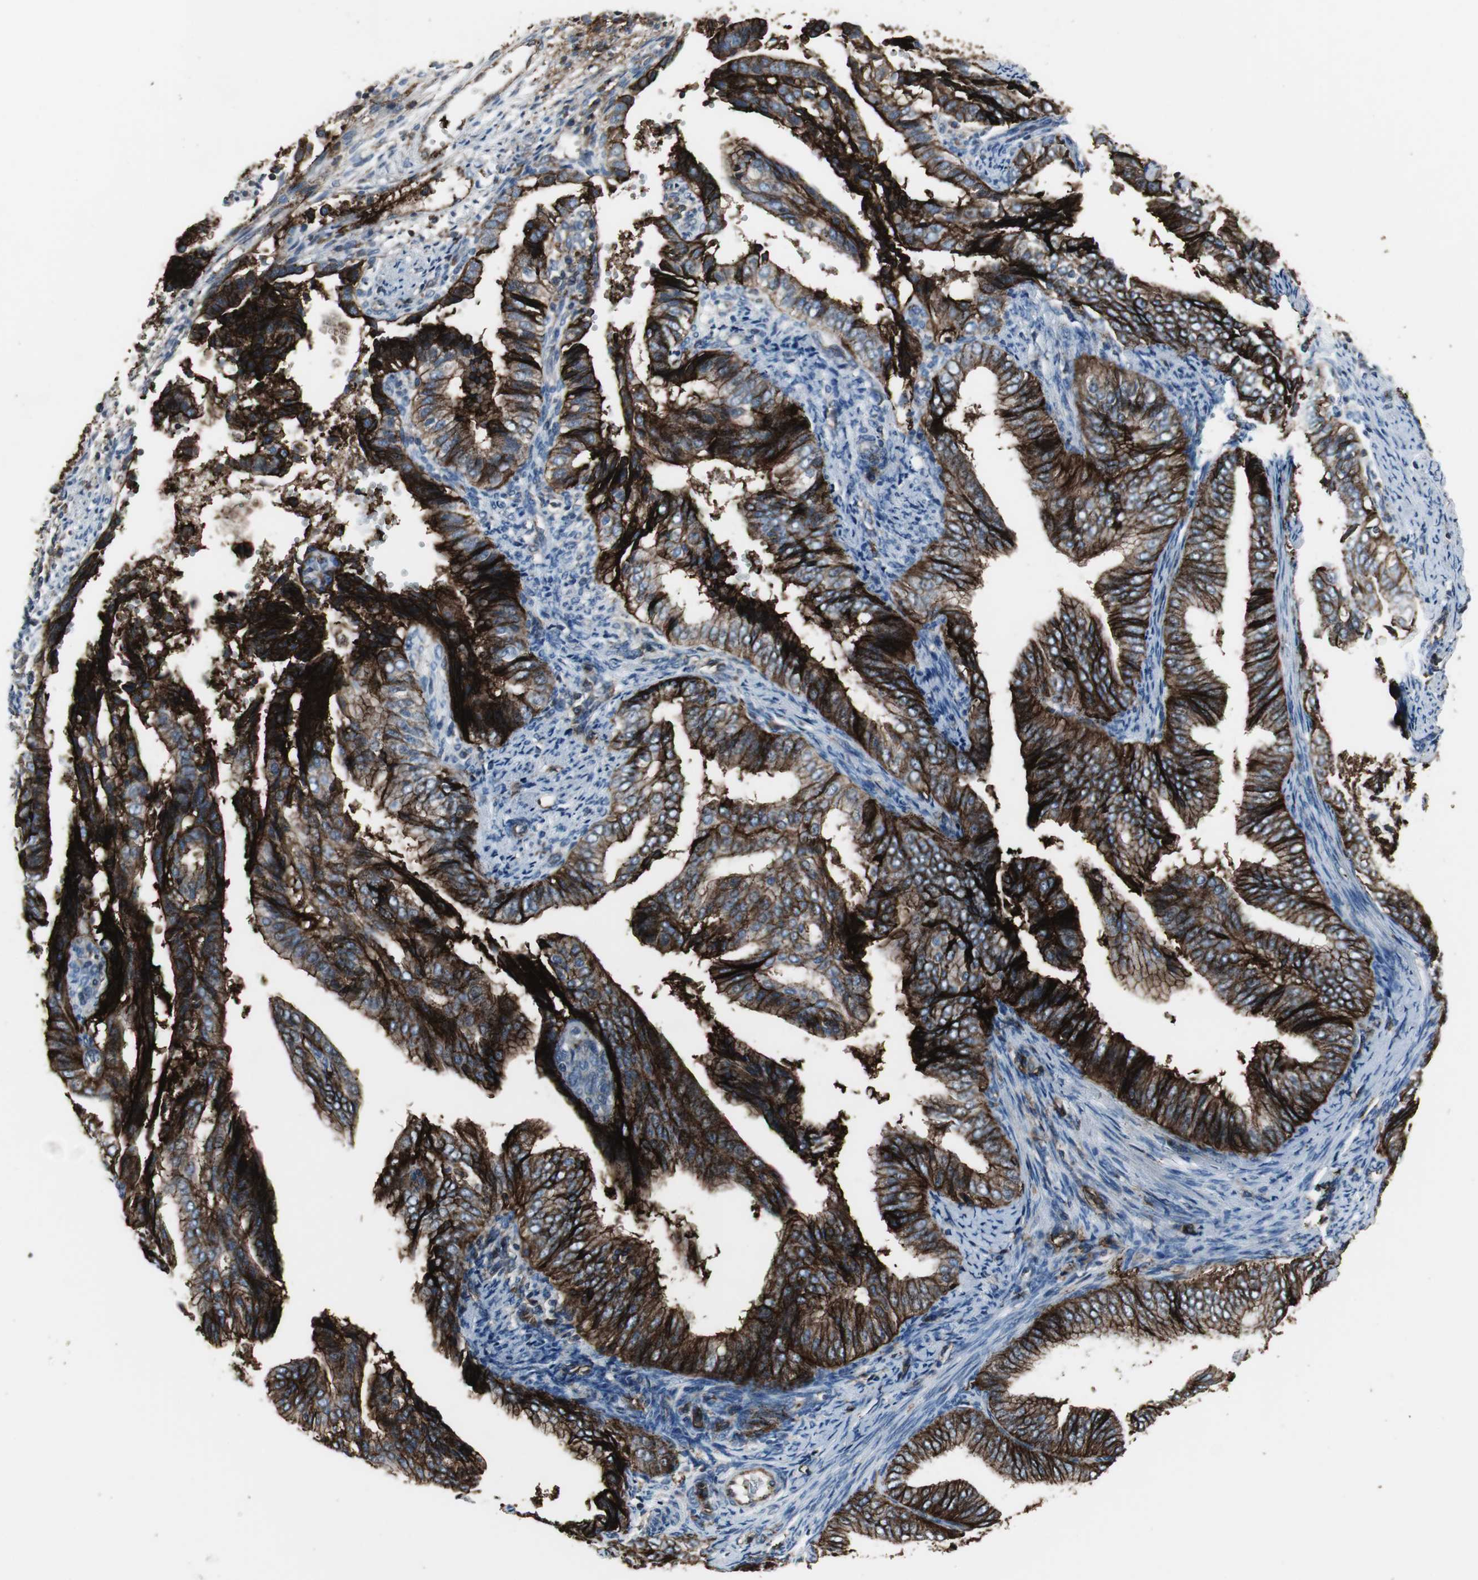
{"staining": {"intensity": "strong", "quantity": ">75%", "location": "cytoplasmic/membranous"}, "tissue": "endometrial cancer", "cell_type": "Tumor cells", "image_type": "cancer", "snomed": [{"axis": "morphology", "description": "Adenocarcinoma, NOS"}, {"axis": "topography", "description": "Endometrium"}], "caption": "A high amount of strong cytoplasmic/membranous positivity is seen in approximately >75% of tumor cells in endometrial cancer (adenocarcinoma) tissue.", "gene": "F11R", "patient": {"sex": "female", "age": 58}}